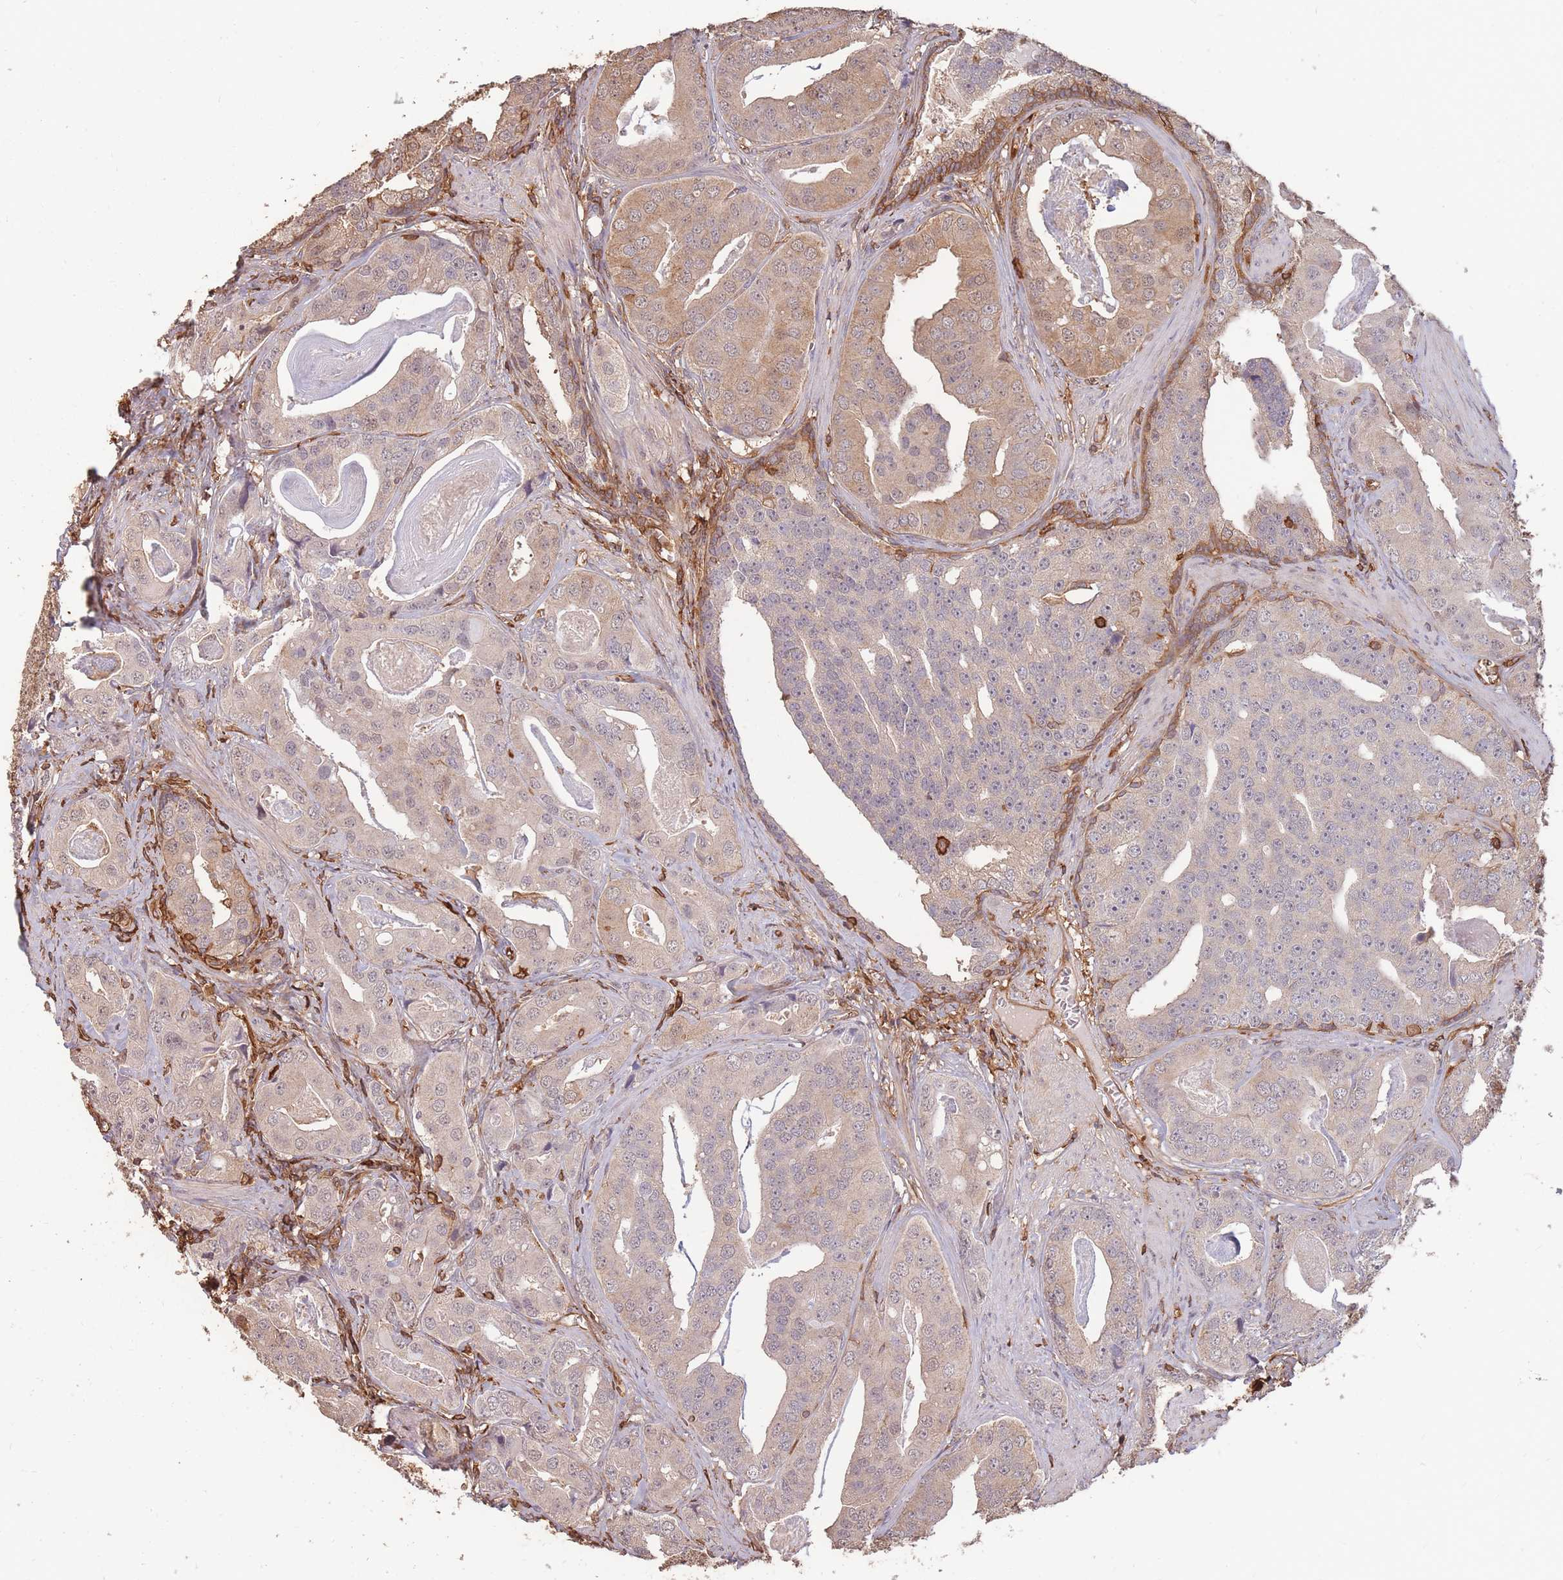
{"staining": {"intensity": "moderate", "quantity": "<25%", "location": "cytoplasmic/membranous"}, "tissue": "prostate cancer", "cell_type": "Tumor cells", "image_type": "cancer", "snomed": [{"axis": "morphology", "description": "Adenocarcinoma, High grade"}, {"axis": "topography", "description": "Prostate"}], "caption": "Prostate cancer (adenocarcinoma (high-grade)) was stained to show a protein in brown. There is low levels of moderate cytoplasmic/membranous staining in approximately <25% of tumor cells.", "gene": "PLS3", "patient": {"sex": "male", "age": 71}}